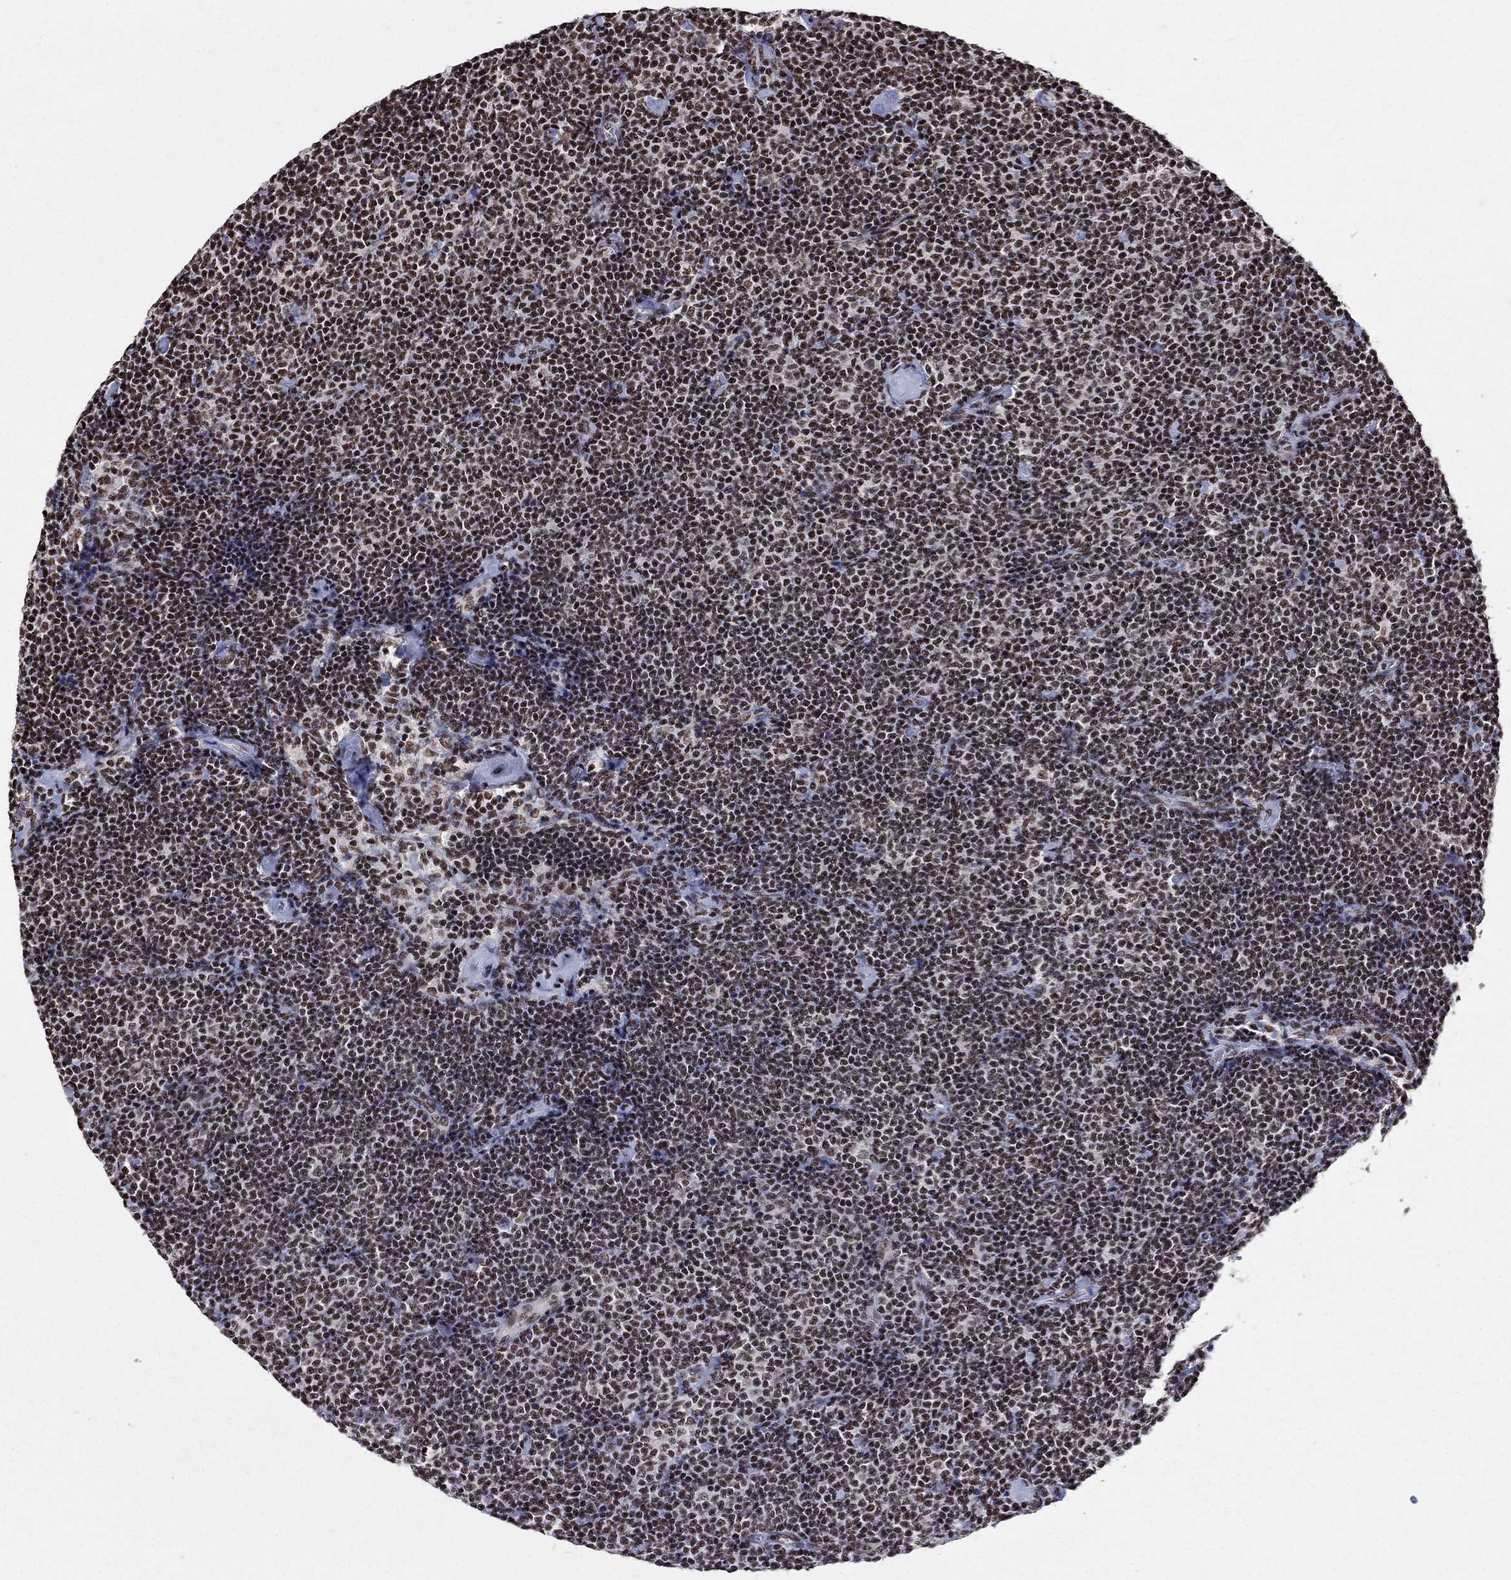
{"staining": {"intensity": "strong", "quantity": "25%-75%", "location": "nuclear"}, "tissue": "lymphoma", "cell_type": "Tumor cells", "image_type": "cancer", "snomed": [{"axis": "morphology", "description": "Malignant lymphoma, non-Hodgkin's type, Low grade"}, {"axis": "topography", "description": "Lymph node"}], "caption": "Protein analysis of malignant lymphoma, non-Hodgkin's type (low-grade) tissue displays strong nuclear staining in about 25%-75% of tumor cells.", "gene": "FBXO16", "patient": {"sex": "male", "age": 81}}